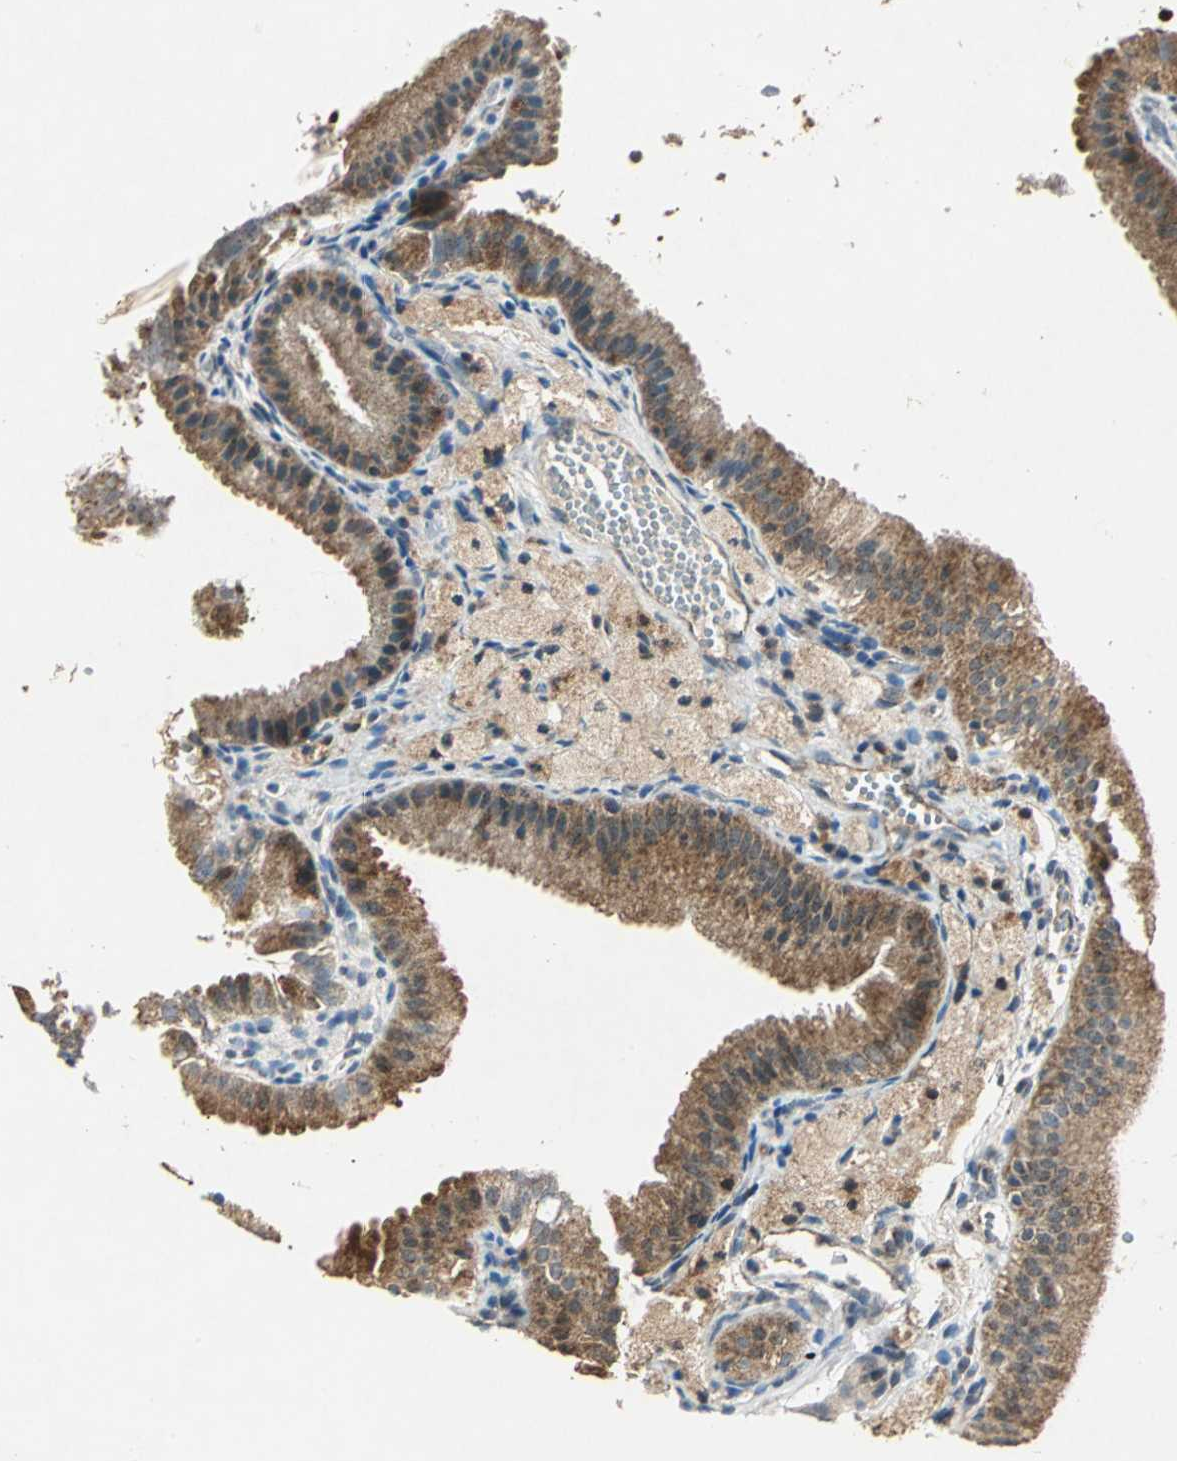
{"staining": {"intensity": "moderate", "quantity": ">75%", "location": "cytoplasmic/membranous"}, "tissue": "gallbladder", "cell_type": "Glandular cells", "image_type": "normal", "snomed": [{"axis": "morphology", "description": "Normal tissue, NOS"}, {"axis": "topography", "description": "Gallbladder"}], "caption": "This is a photomicrograph of immunohistochemistry (IHC) staining of unremarkable gallbladder, which shows moderate positivity in the cytoplasmic/membranous of glandular cells.", "gene": "AHSA1", "patient": {"sex": "female", "age": 24}}